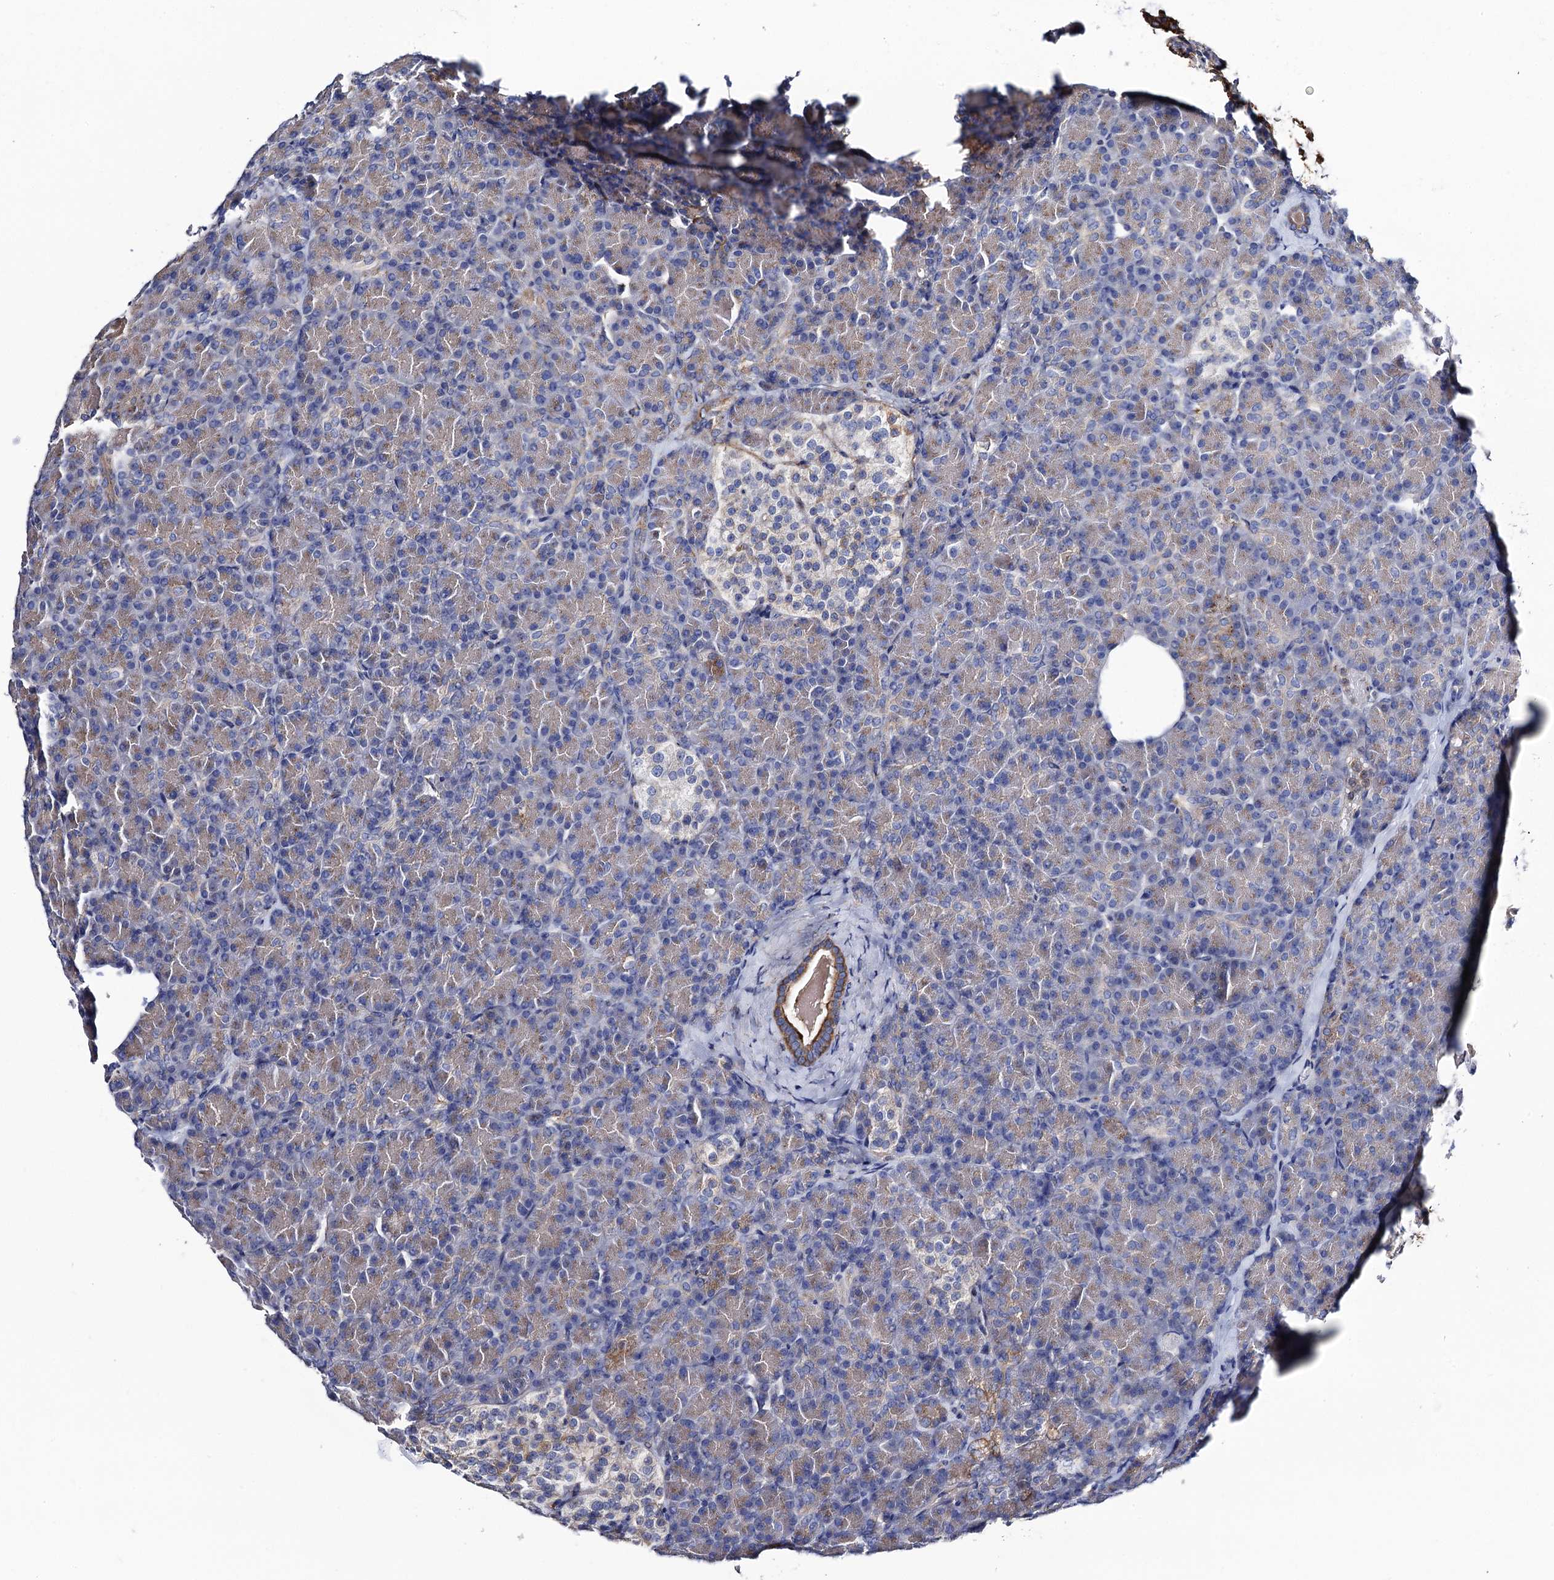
{"staining": {"intensity": "moderate", "quantity": "<25%", "location": "cytoplasmic/membranous"}, "tissue": "pancreas", "cell_type": "Exocrine glandular cells", "image_type": "normal", "snomed": [{"axis": "morphology", "description": "Normal tissue, NOS"}, {"axis": "topography", "description": "Pancreas"}], "caption": "Immunohistochemical staining of unremarkable pancreas shows low levels of moderate cytoplasmic/membranous expression in about <25% of exocrine glandular cells. (Stains: DAB in brown, nuclei in blue, Microscopy: brightfield microscopy at high magnification).", "gene": "DYDC1", "patient": {"sex": "female", "age": 43}}